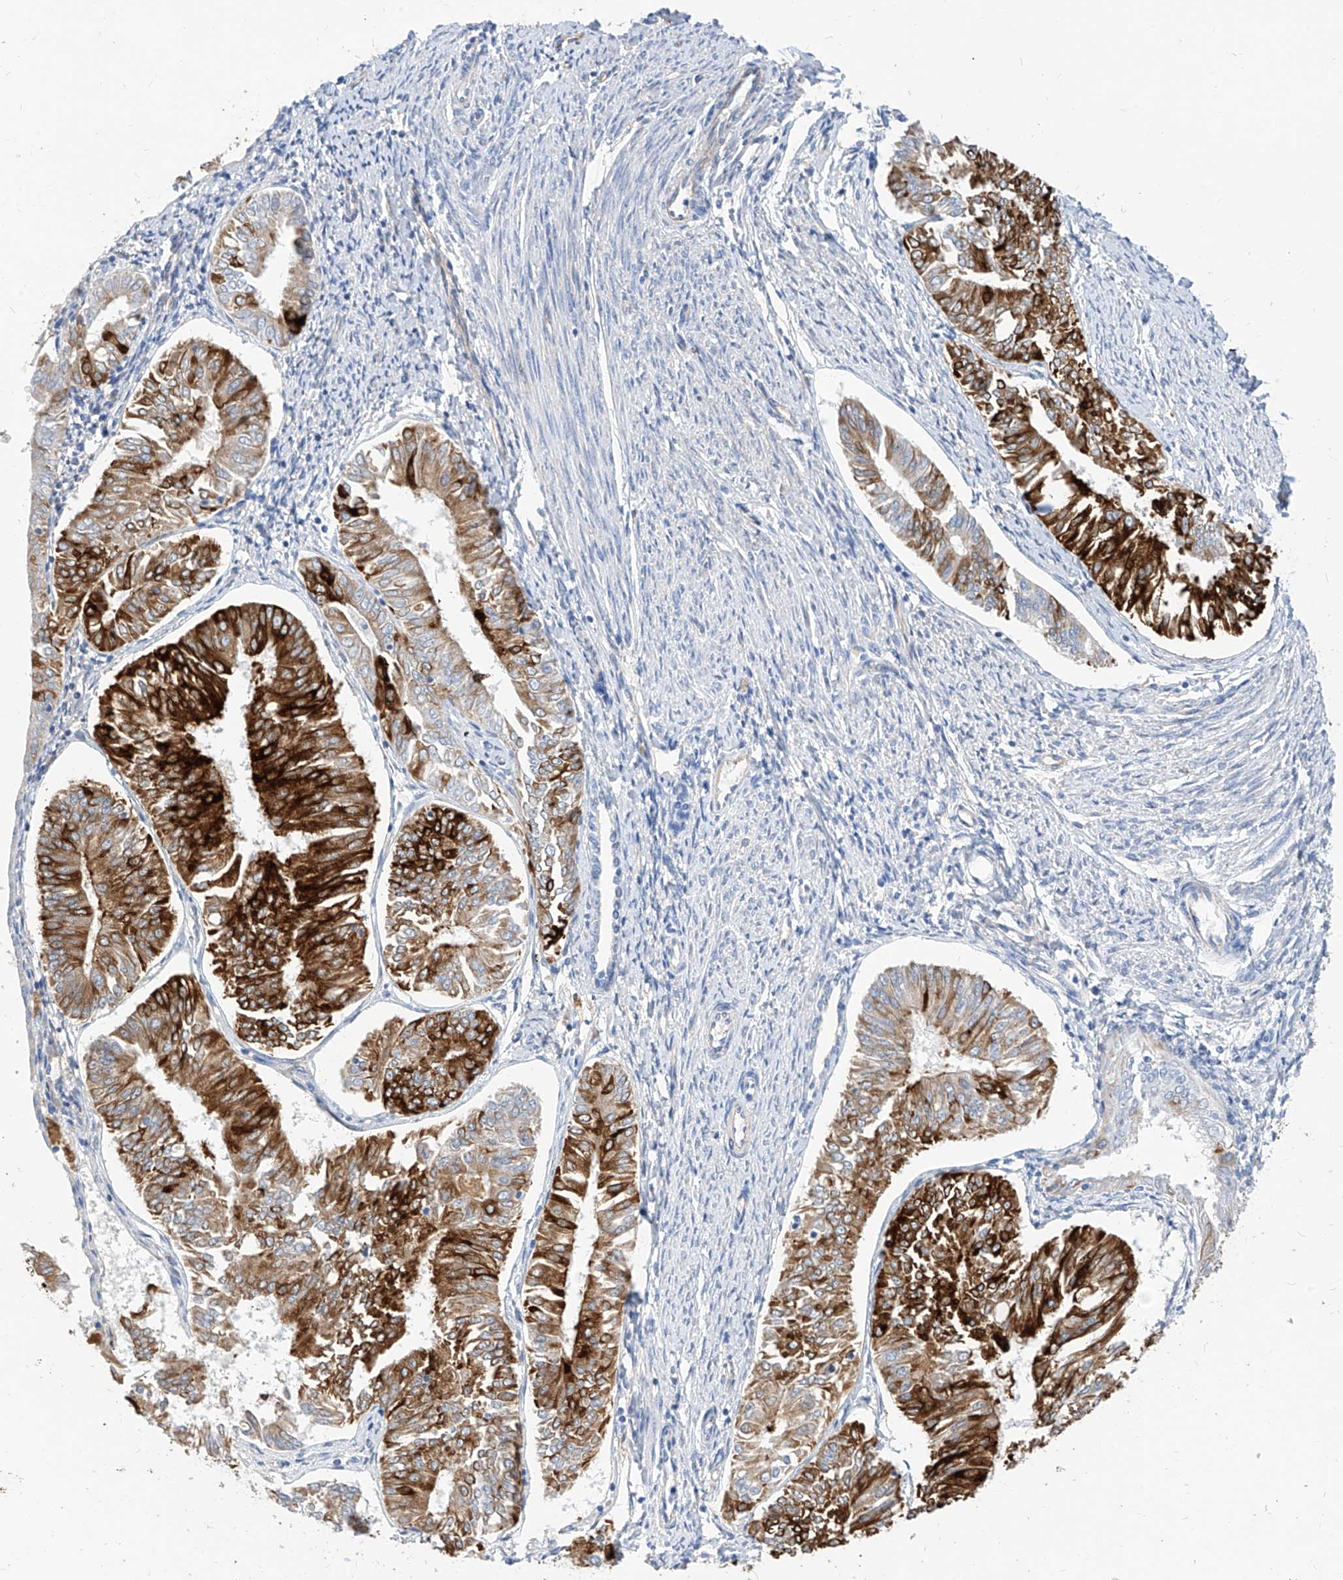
{"staining": {"intensity": "strong", "quantity": ">75%", "location": "cytoplasmic/membranous"}, "tissue": "endometrial cancer", "cell_type": "Tumor cells", "image_type": "cancer", "snomed": [{"axis": "morphology", "description": "Adenocarcinoma, NOS"}, {"axis": "topography", "description": "Endometrium"}], "caption": "Protein staining of adenocarcinoma (endometrial) tissue reveals strong cytoplasmic/membranous positivity in about >75% of tumor cells.", "gene": "SCGB2A1", "patient": {"sex": "female", "age": 58}}